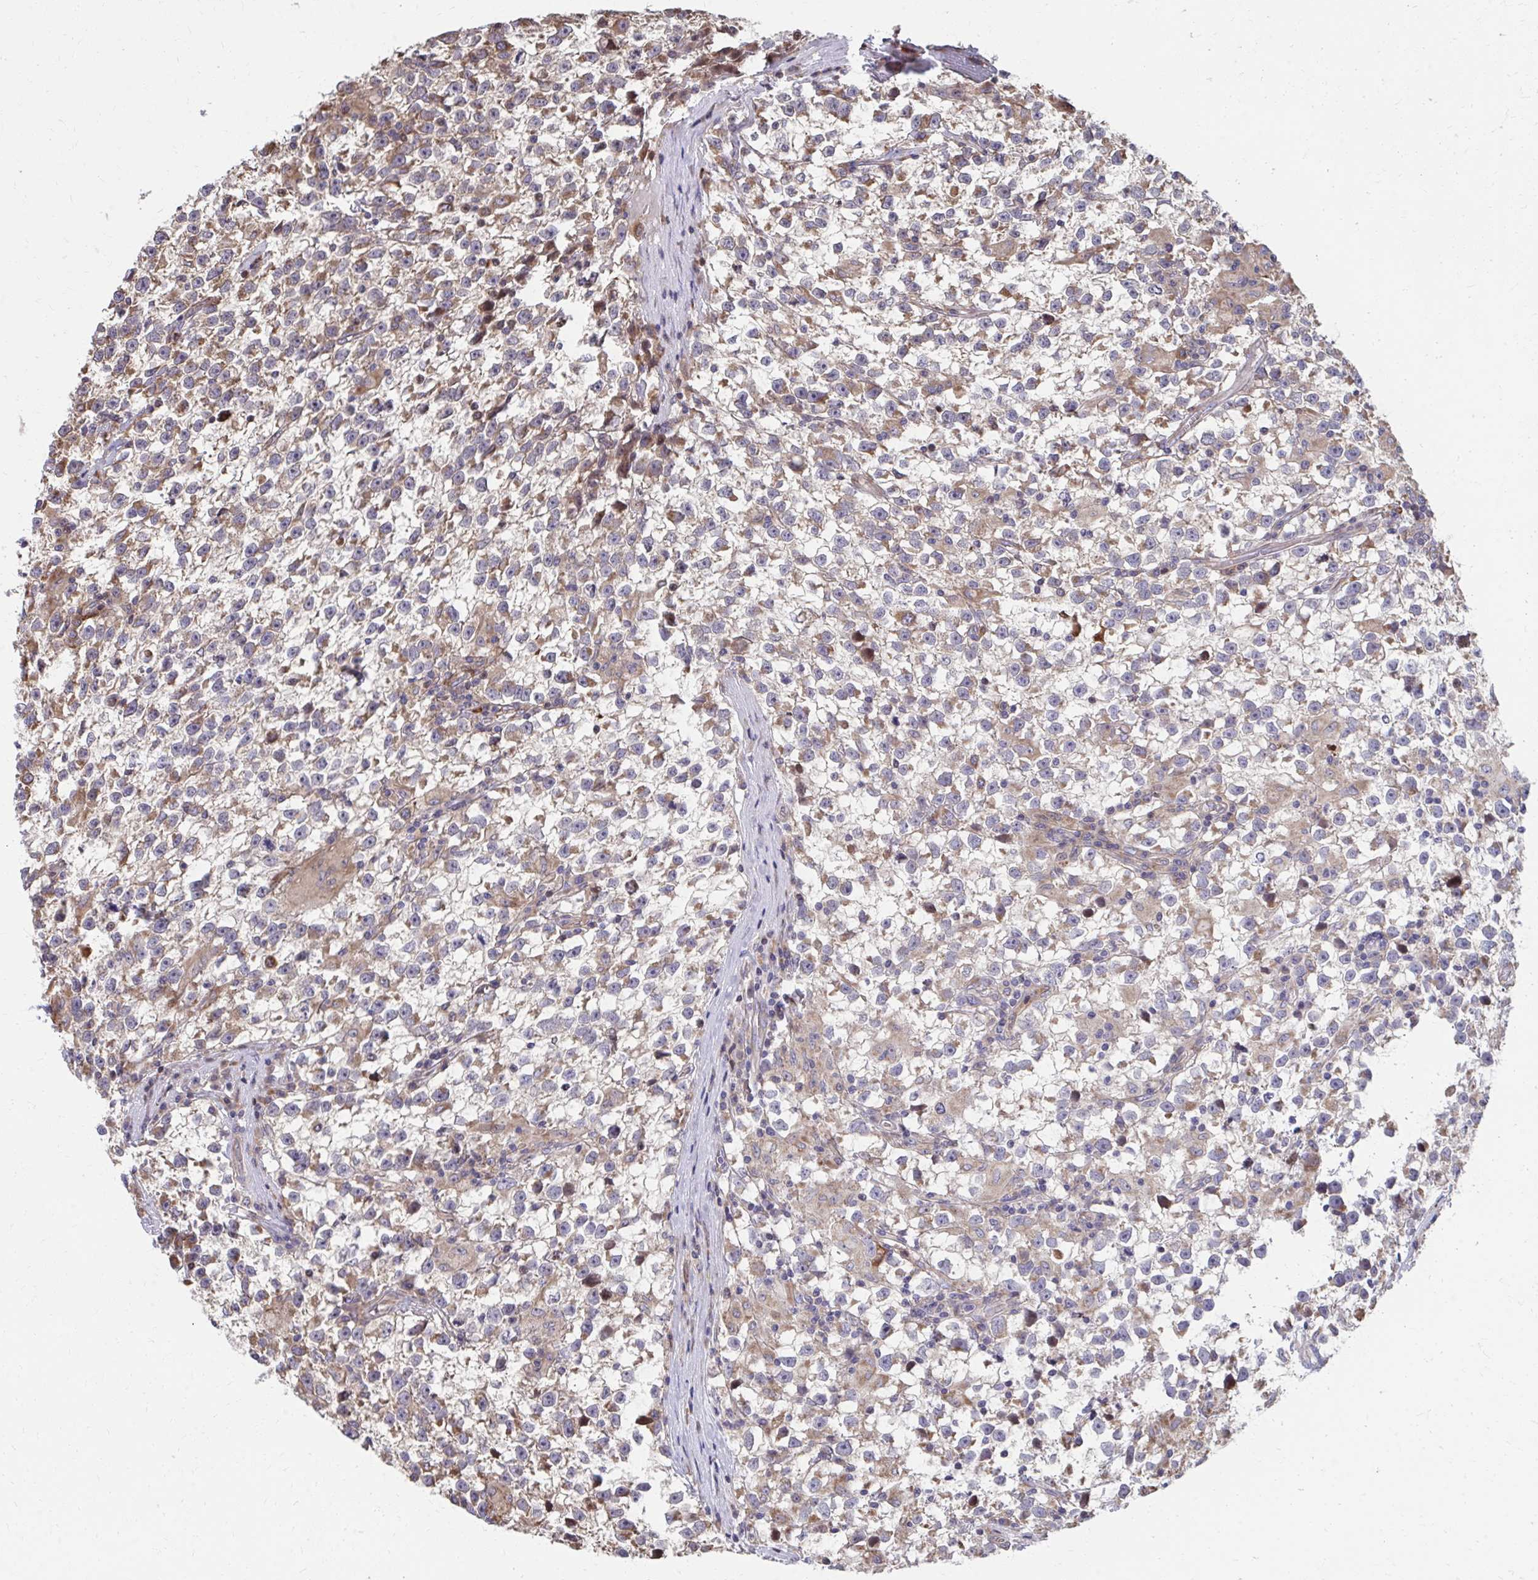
{"staining": {"intensity": "moderate", "quantity": "<25%", "location": "cytoplasmic/membranous"}, "tissue": "testis cancer", "cell_type": "Tumor cells", "image_type": "cancer", "snomed": [{"axis": "morphology", "description": "Seminoma, NOS"}, {"axis": "topography", "description": "Testis"}], "caption": "About <25% of tumor cells in human testis cancer demonstrate moderate cytoplasmic/membranous protein staining as visualized by brown immunohistochemical staining.", "gene": "ZNF778", "patient": {"sex": "male", "age": 31}}